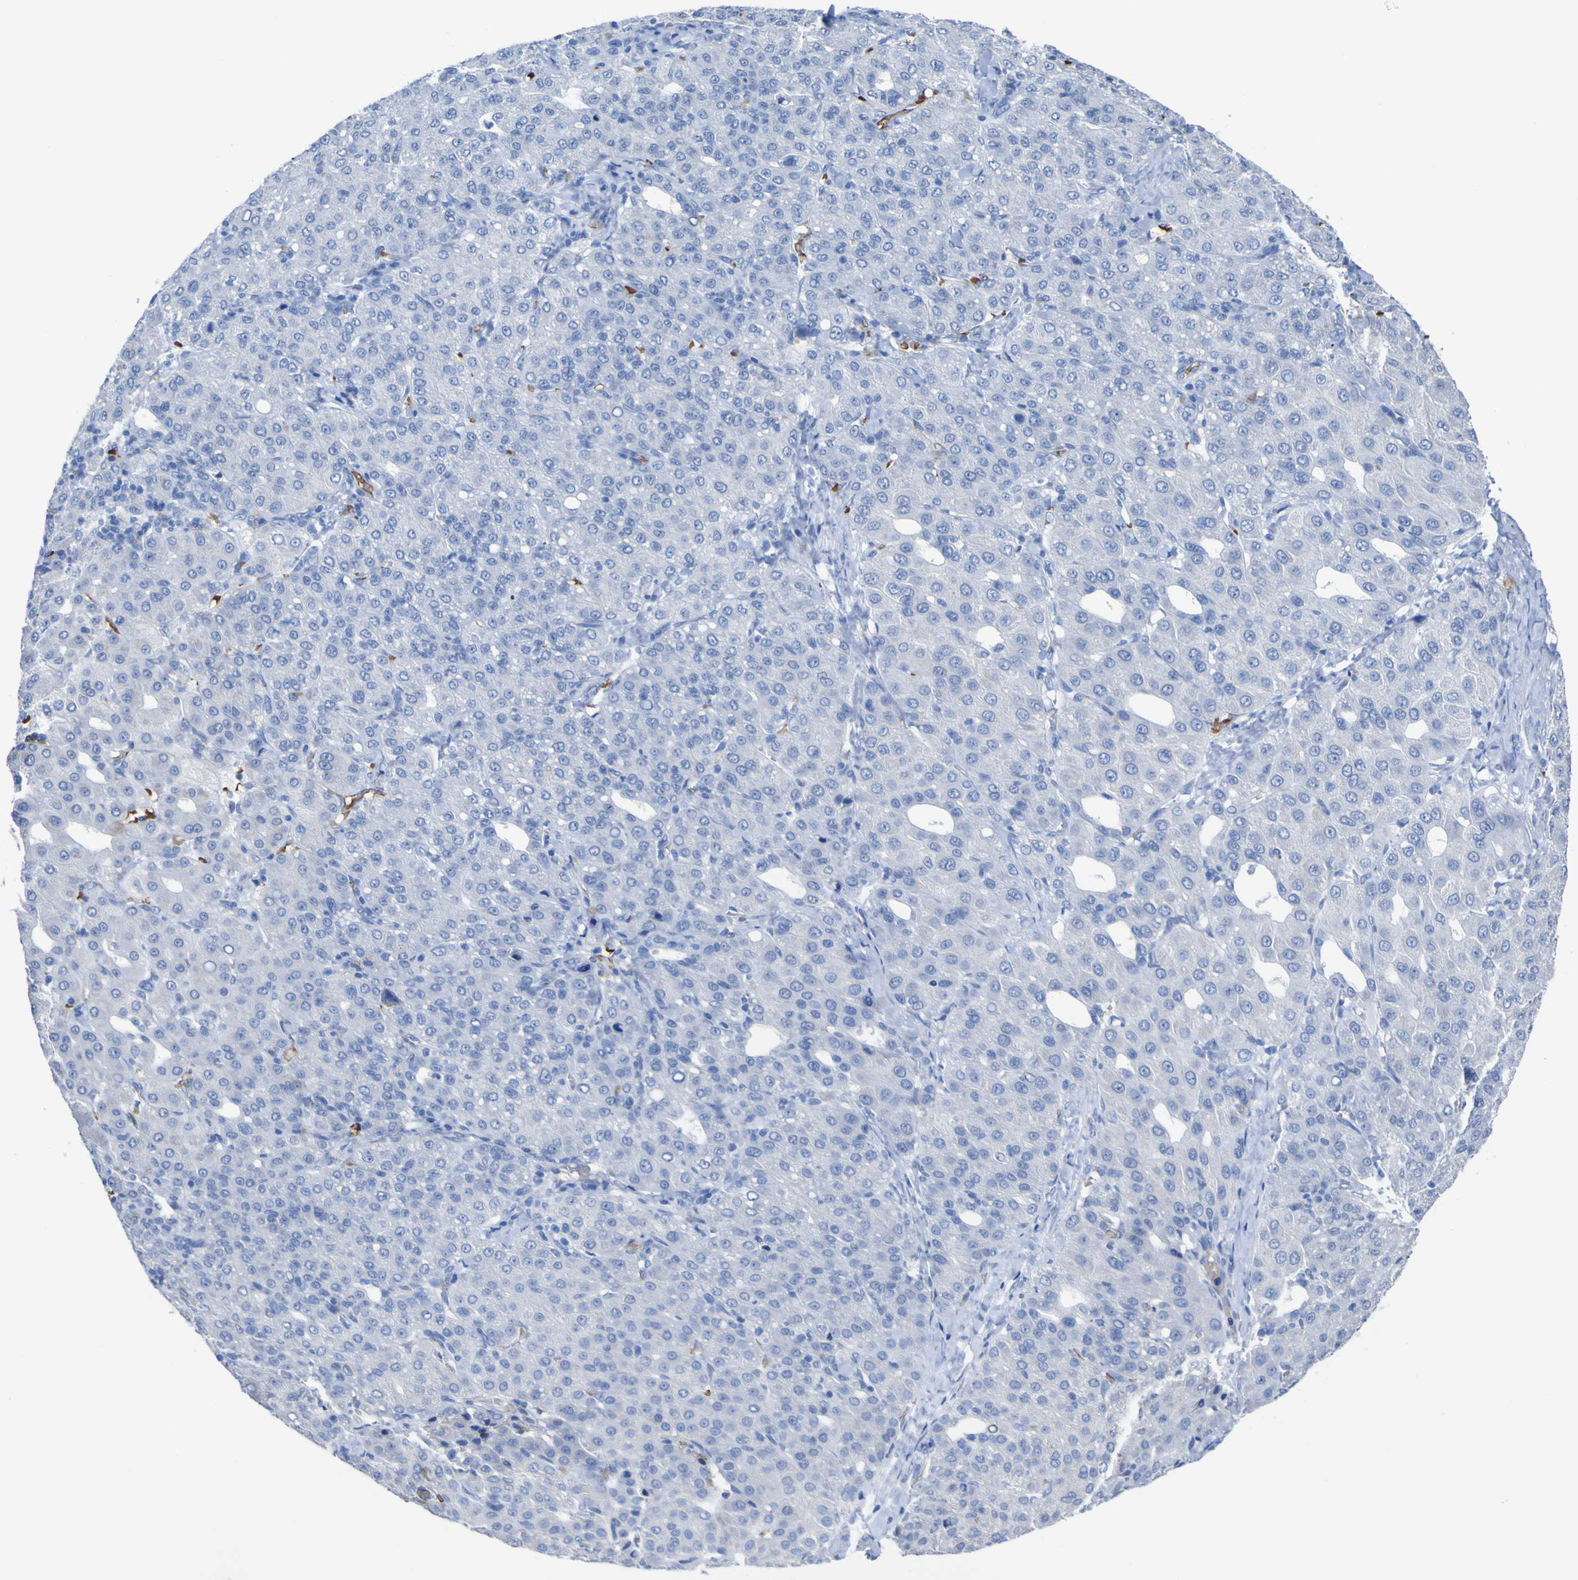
{"staining": {"intensity": "negative", "quantity": "none", "location": "none"}, "tissue": "liver cancer", "cell_type": "Tumor cells", "image_type": "cancer", "snomed": [{"axis": "morphology", "description": "Carcinoma, Hepatocellular, NOS"}, {"axis": "topography", "description": "Liver"}], "caption": "Liver cancer (hepatocellular carcinoma) was stained to show a protein in brown. There is no significant positivity in tumor cells.", "gene": "GCM1", "patient": {"sex": "male", "age": 65}}